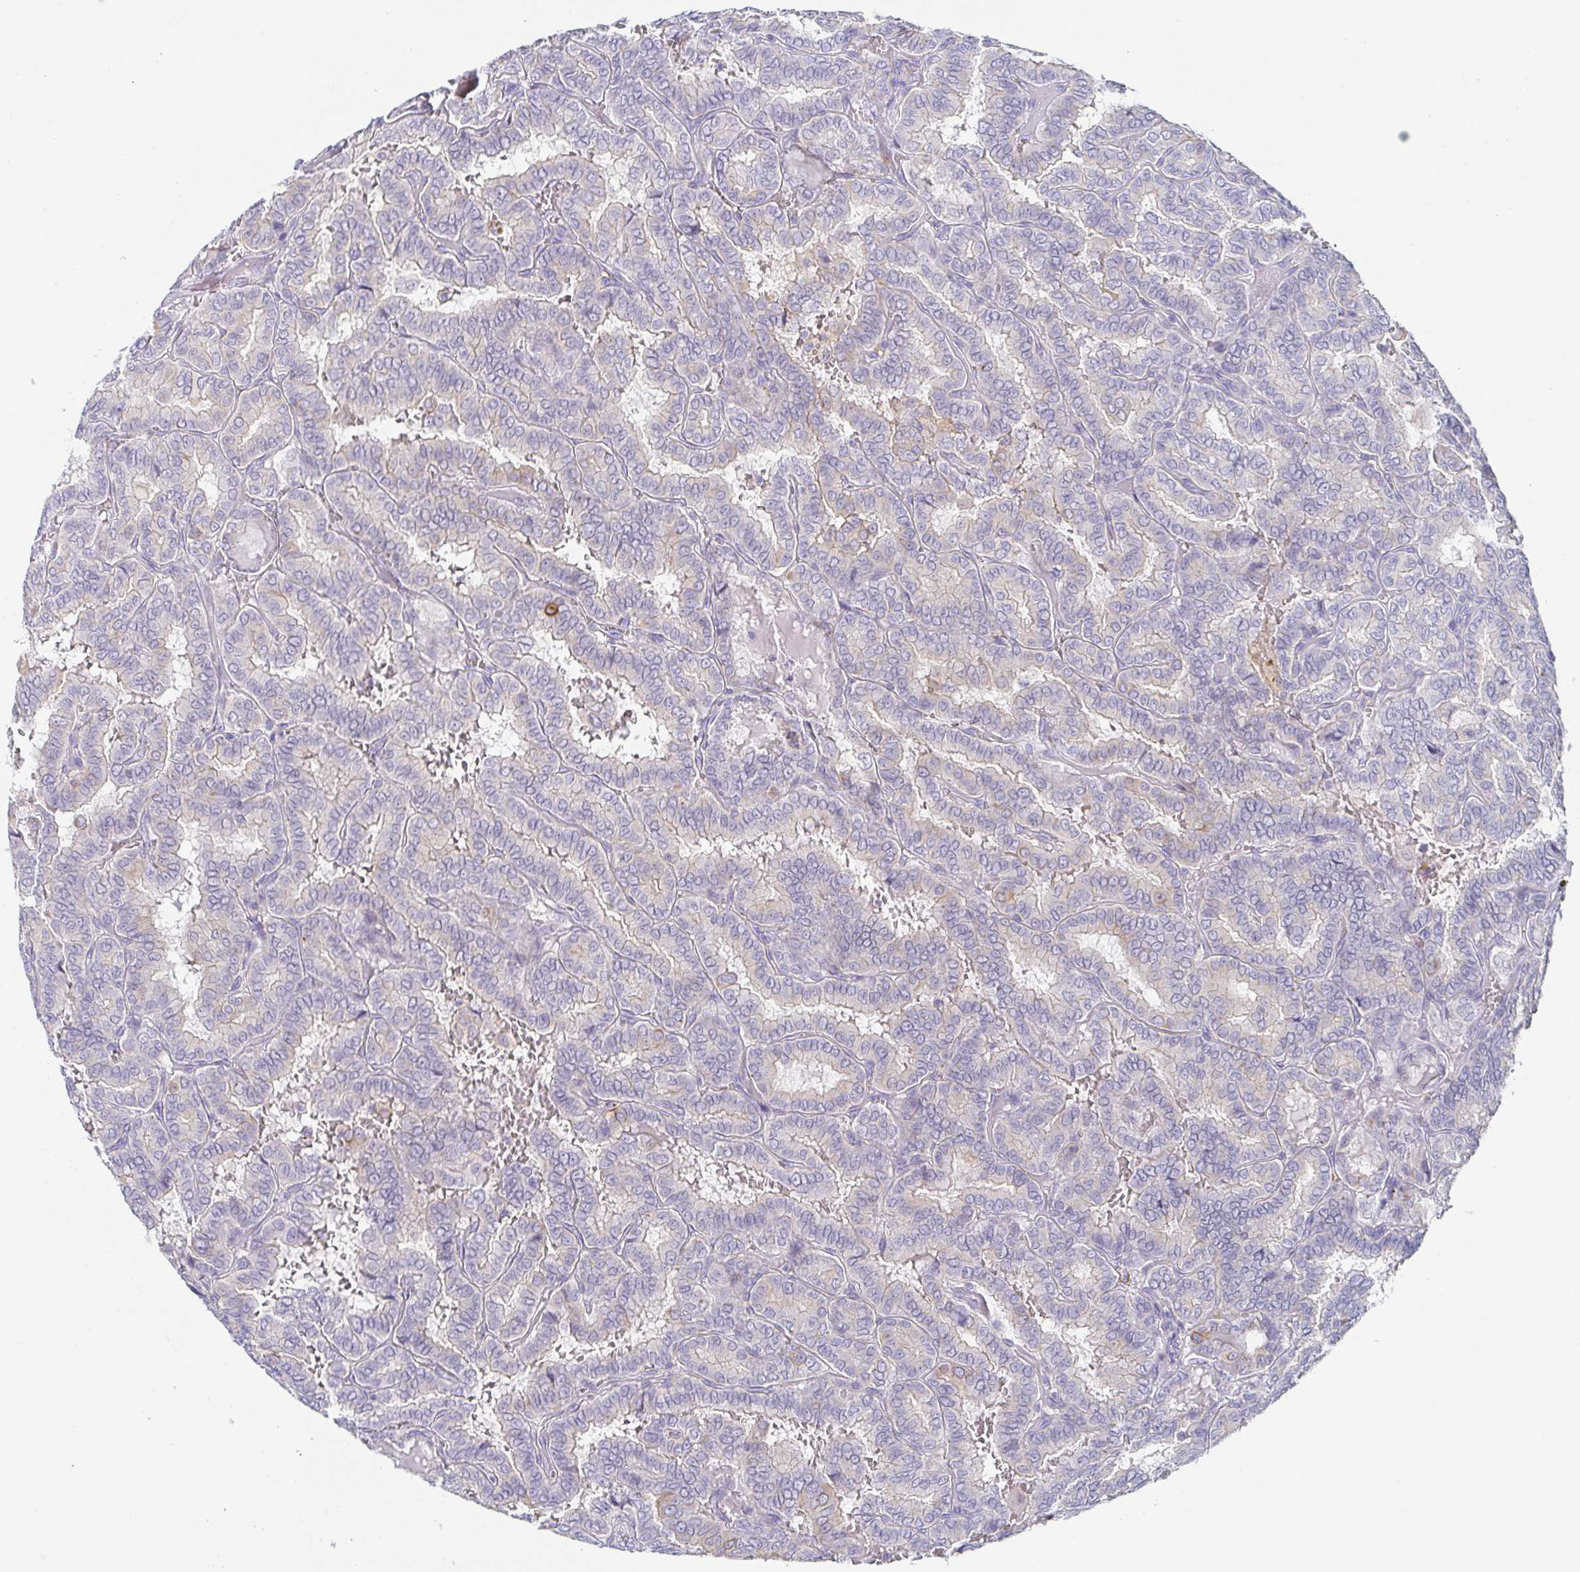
{"staining": {"intensity": "weak", "quantity": "<25%", "location": "cytoplasmic/membranous"}, "tissue": "thyroid cancer", "cell_type": "Tumor cells", "image_type": "cancer", "snomed": [{"axis": "morphology", "description": "Papillary adenocarcinoma, NOS"}, {"axis": "topography", "description": "Thyroid gland"}], "caption": "Tumor cells are negative for brown protein staining in thyroid papillary adenocarcinoma.", "gene": "RHOV", "patient": {"sex": "female", "age": 46}}